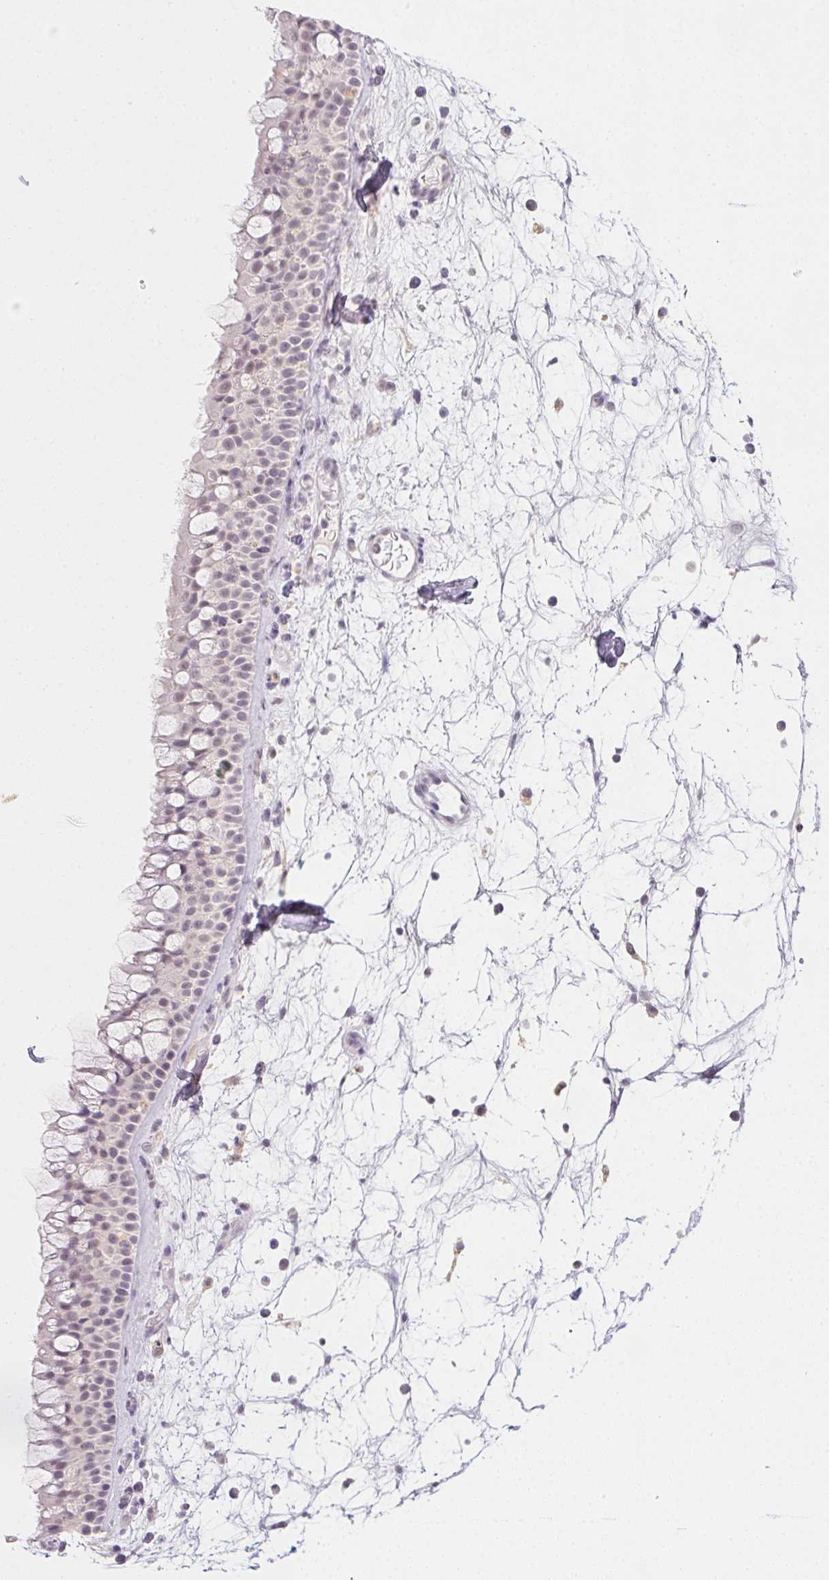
{"staining": {"intensity": "negative", "quantity": "none", "location": "none"}, "tissue": "nasopharynx", "cell_type": "Respiratory epithelial cells", "image_type": "normal", "snomed": [{"axis": "morphology", "description": "Normal tissue, NOS"}, {"axis": "topography", "description": "Nasopharynx"}], "caption": "The immunohistochemistry (IHC) histopathology image has no significant expression in respiratory epithelial cells of nasopharynx.", "gene": "SLC6A18", "patient": {"sex": "male", "age": 68}}